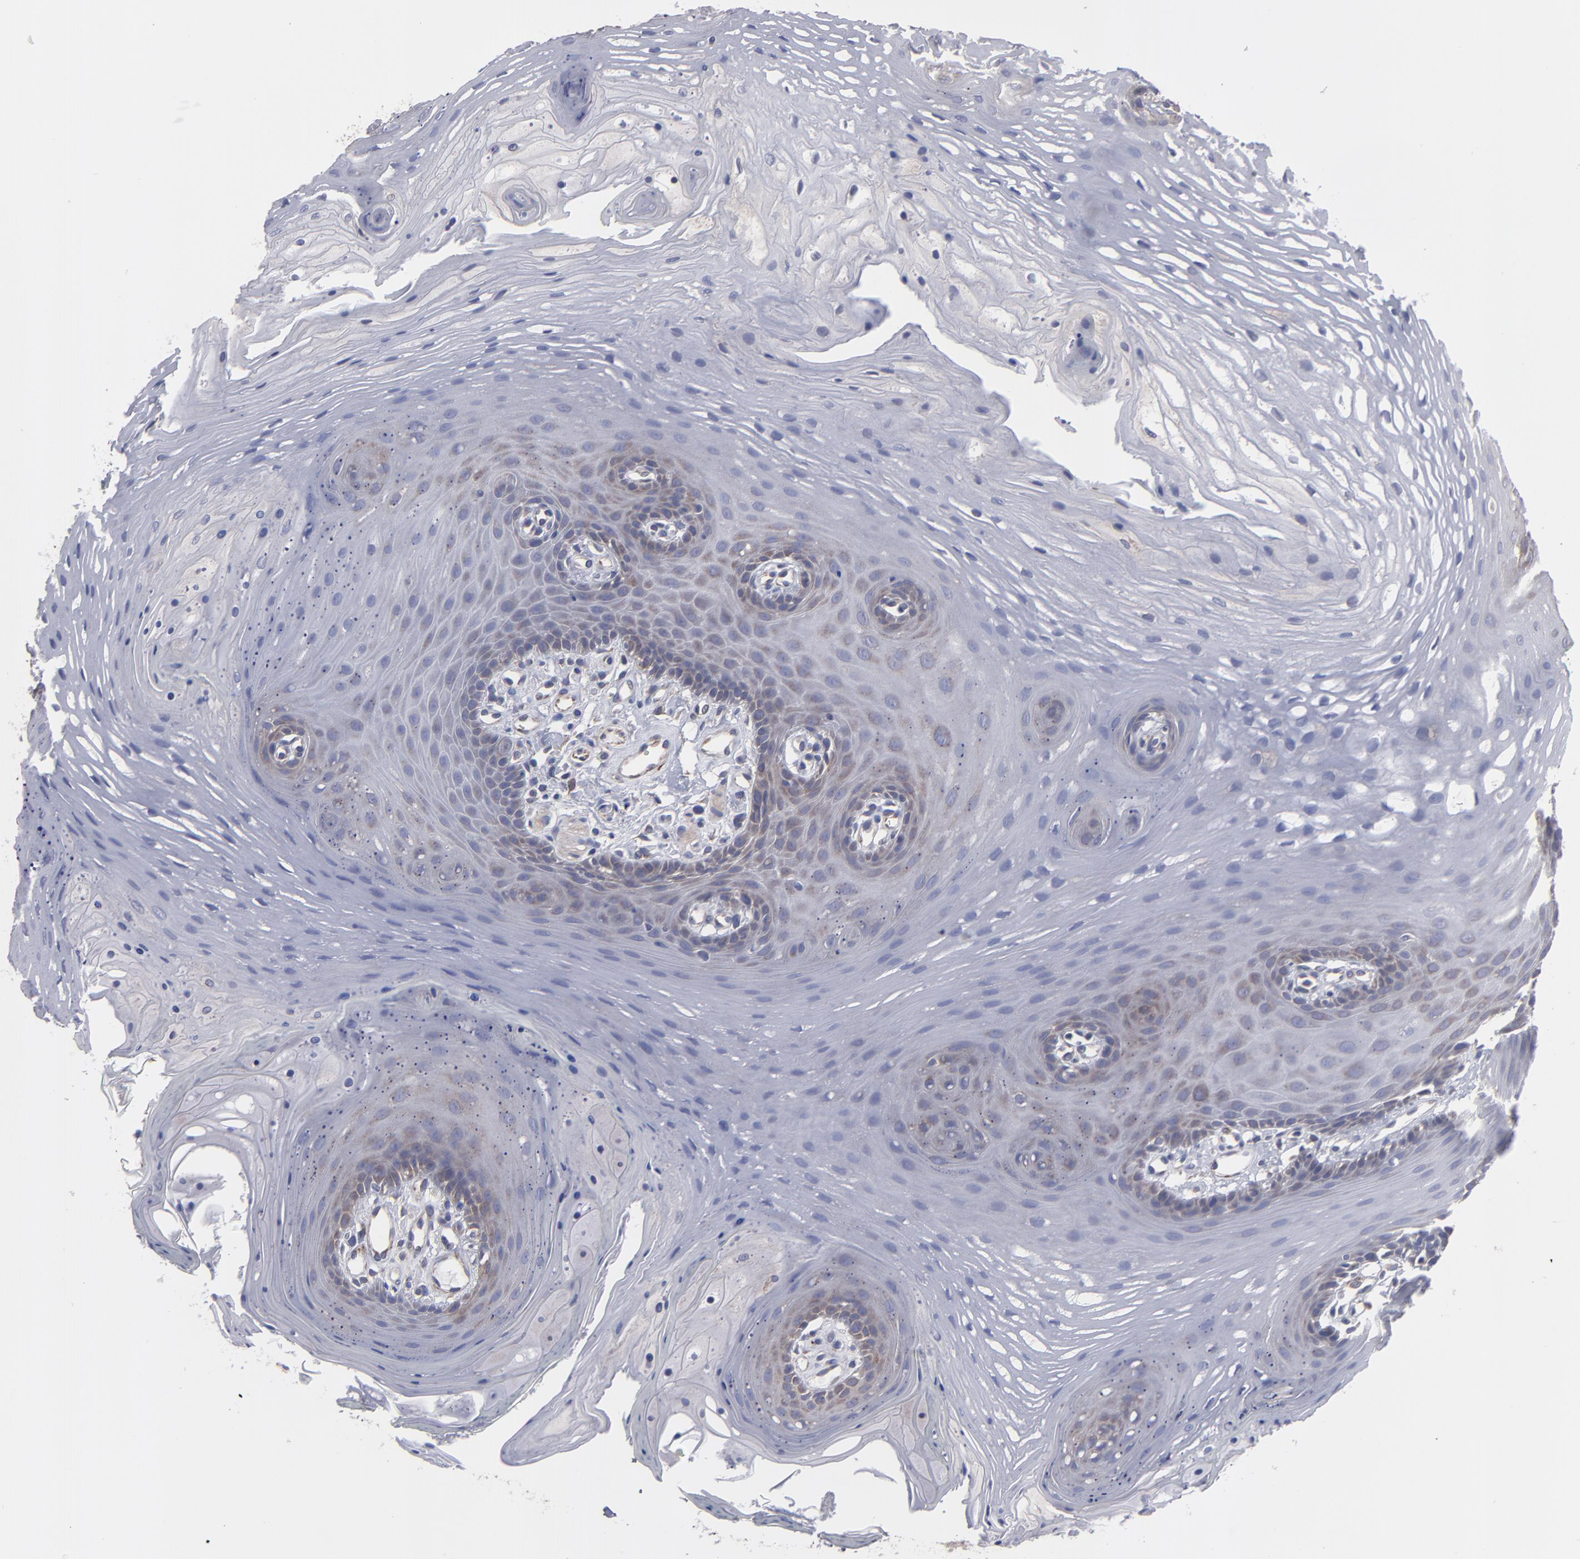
{"staining": {"intensity": "weak", "quantity": "<25%", "location": "cytoplasmic/membranous"}, "tissue": "oral mucosa", "cell_type": "Squamous epithelial cells", "image_type": "normal", "snomed": [{"axis": "morphology", "description": "Normal tissue, NOS"}, {"axis": "topography", "description": "Oral tissue"}], "caption": "Squamous epithelial cells show no significant staining in normal oral mucosa.", "gene": "SLMAP", "patient": {"sex": "male", "age": 62}}